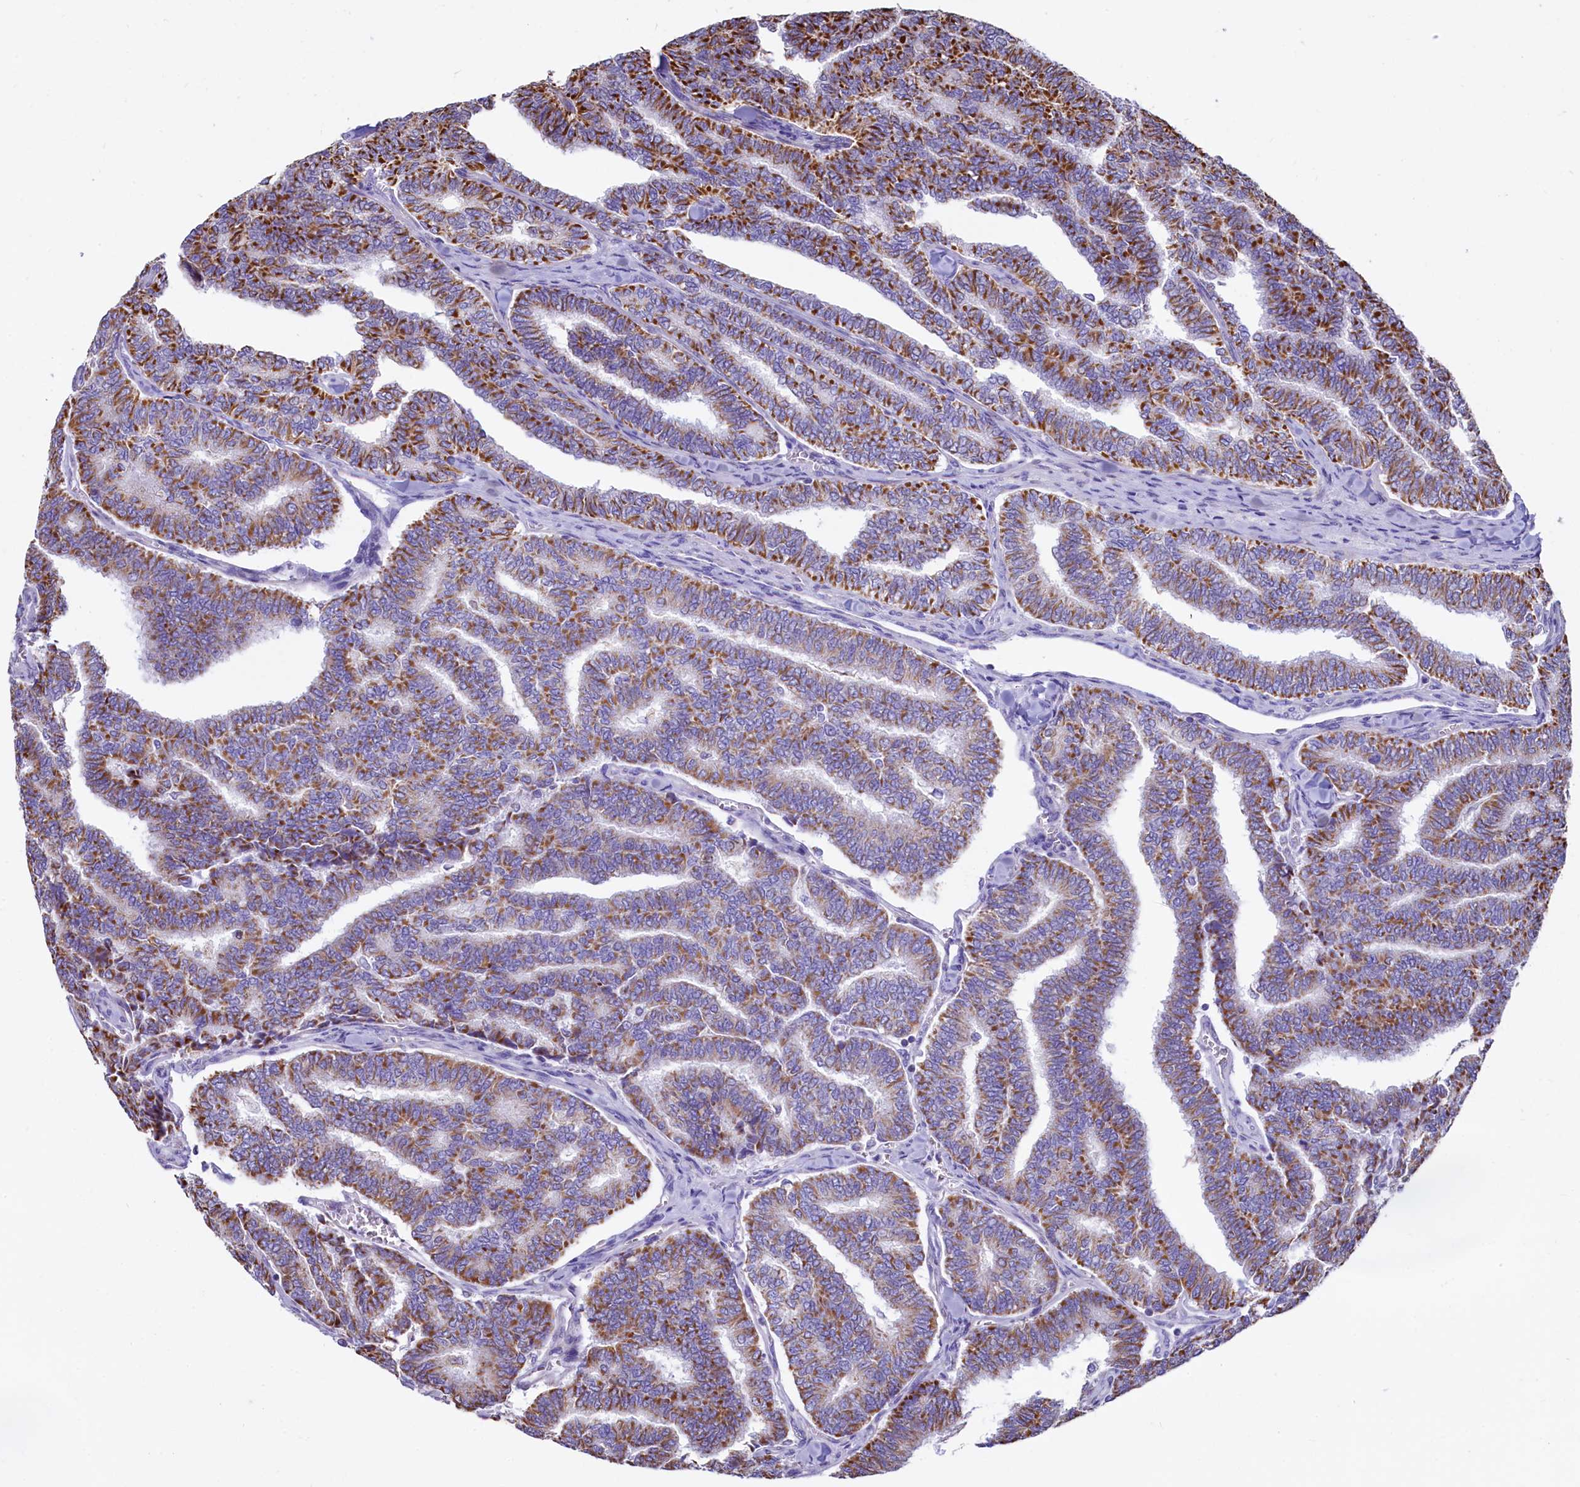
{"staining": {"intensity": "moderate", "quantity": ">75%", "location": "cytoplasmic/membranous"}, "tissue": "thyroid cancer", "cell_type": "Tumor cells", "image_type": "cancer", "snomed": [{"axis": "morphology", "description": "Papillary adenocarcinoma, NOS"}, {"axis": "topography", "description": "Thyroid gland"}], "caption": "The micrograph reveals a brown stain indicating the presence of a protein in the cytoplasmic/membranous of tumor cells in thyroid papillary adenocarcinoma. (DAB (3,3'-diaminobenzidine) IHC with brightfield microscopy, high magnification).", "gene": "VWCE", "patient": {"sex": "female", "age": 35}}